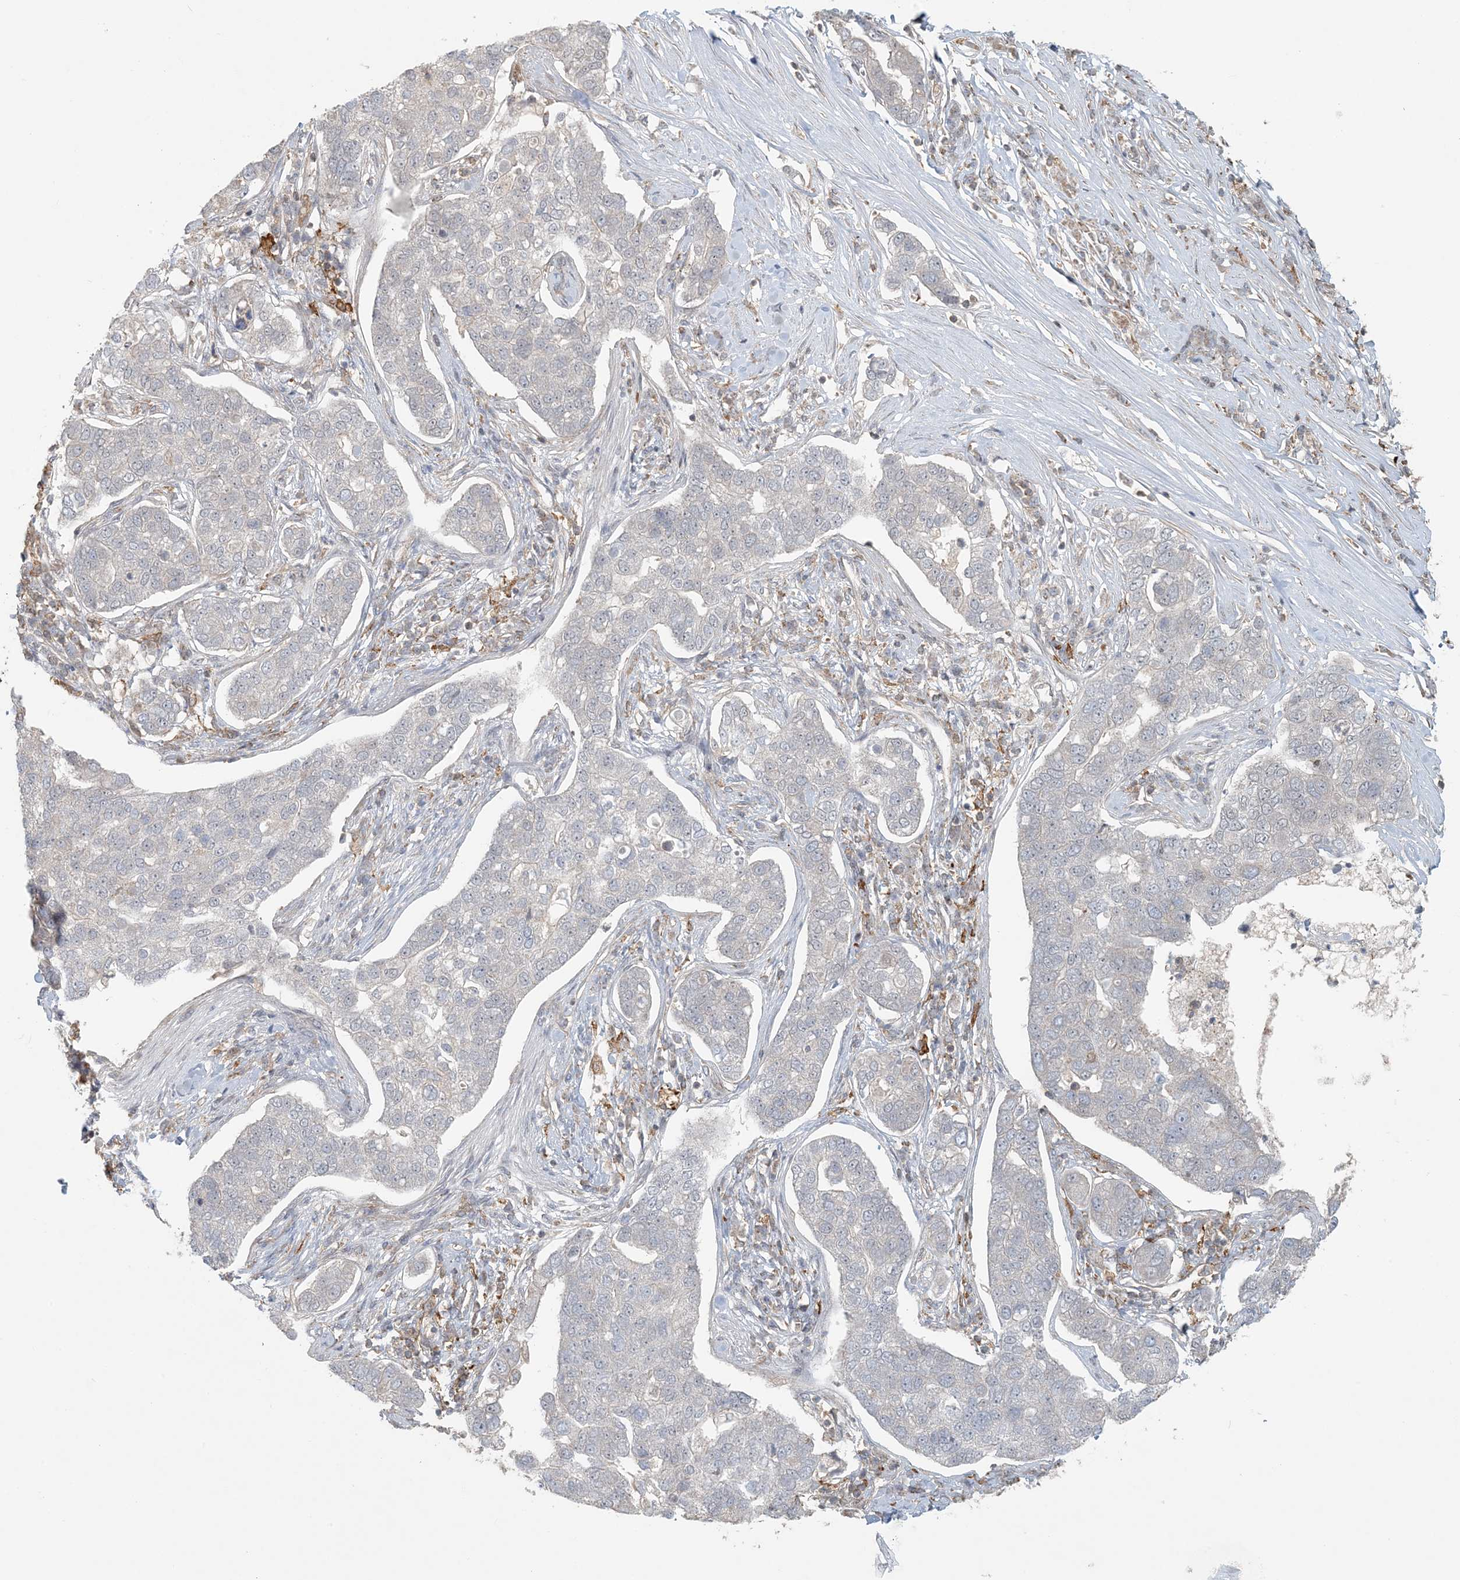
{"staining": {"intensity": "negative", "quantity": "none", "location": "none"}, "tissue": "pancreatic cancer", "cell_type": "Tumor cells", "image_type": "cancer", "snomed": [{"axis": "morphology", "description": "Adenocarcinoma, NOS"}, {"axis": "topography", "description": "Pancreas"}], "caption": "Micrograph shows no significant protein expression in tumor cells of pancreatic adenocarcinoma.", "gene": "OBI1", "patient": {"sex": "female", "age": 61}}